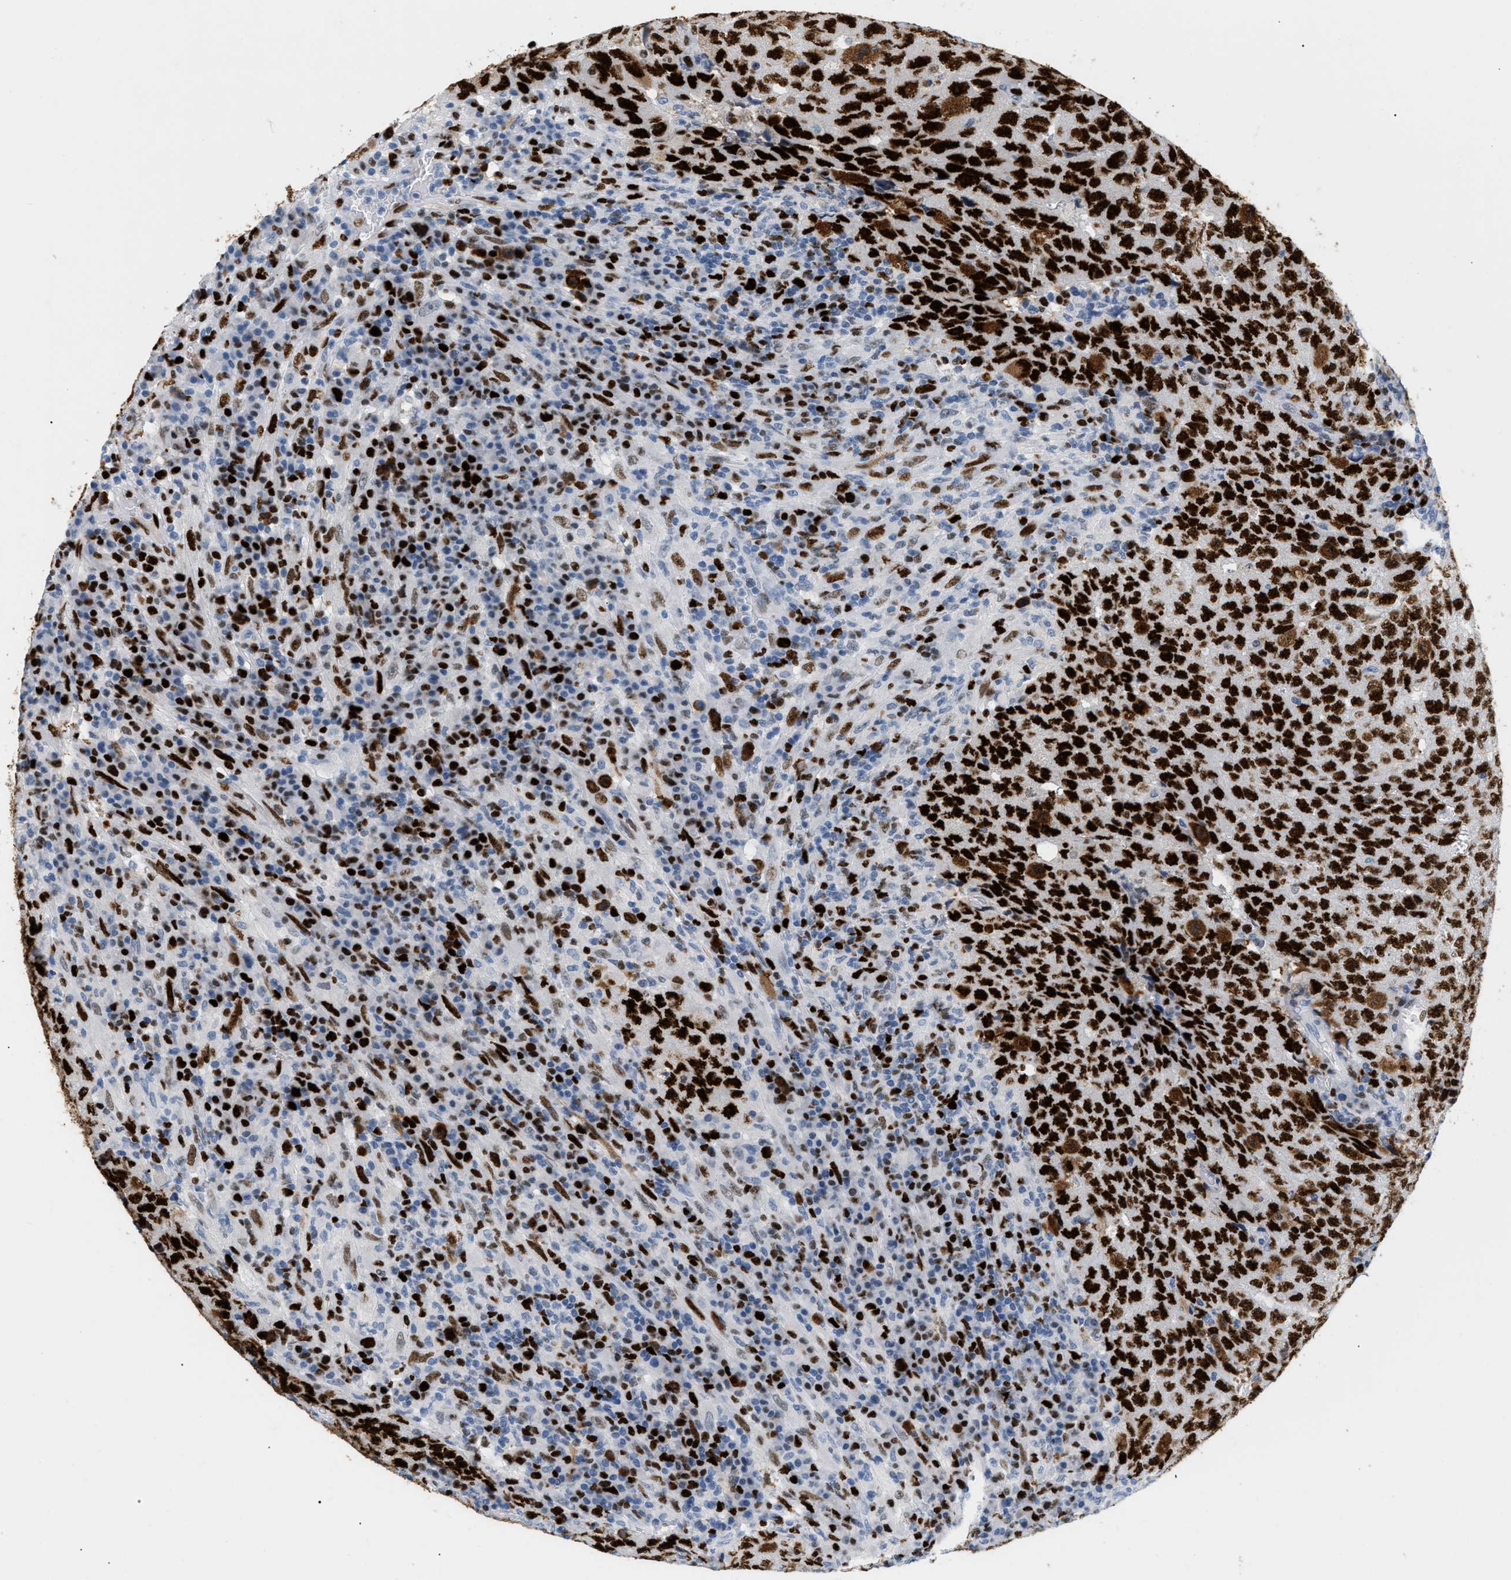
{"staining": {"intensity": "strong", "quantity": ">75%", "location": "cytoplasmic/membranous,nuclear"}, "tissue": "testis cancer", "cell_type": "Tumor cells", "image_type": "cancer", "snomed": [{"axis": "morphology", "description": "Necrosis, NOS"}, {"axis": "morphology", "description": "Carcinoma, Embryonal, NOS"}, {"axis": "topography", "description": "Testis"}], "caption": "Immunohistochemistry (IHC) image of neoplastic tissue: human embryonal carcinoma (testis) stained using IHC shows high levels of strong protein expression localized specifically in the cytoplasmic/membranous and nuclear of tumor cells, appearing as a cytoplasmic/membranous and nuclear brown color.", "gene": "MCM7", "patient": {"sex": "male", "age": 19}}